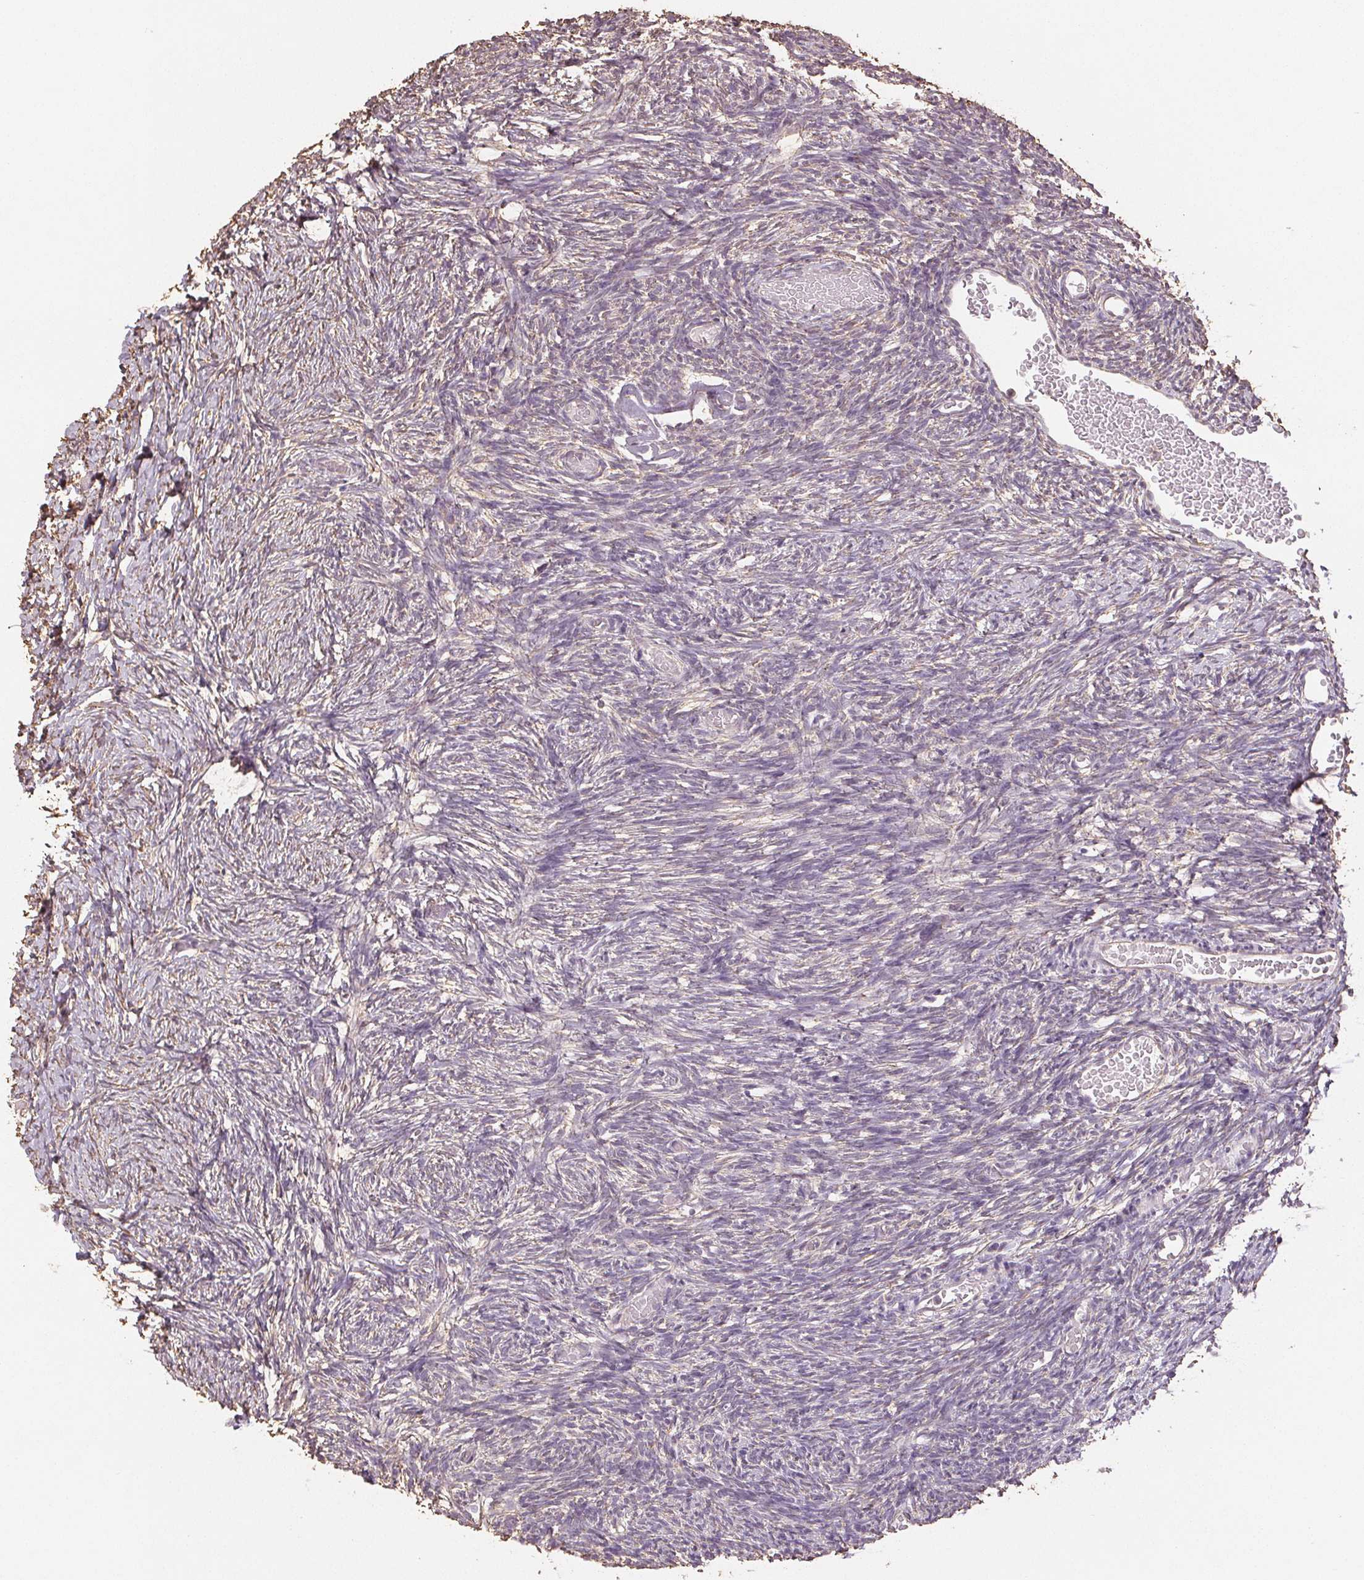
{"staining": {"intensity": "negative", "quantity": "none", "location": "none"}, "tissue": "ovary", "cell_type": "Follicle cells", "image_type": "normal", "snomed": [{"axis": "morphology", "description": "Normal tissue, NOS"}, {"axis": "topography", "description": "Ovary"}], "caption": "Immunohistochemical staining of unremarkable ovary exhibits no significant expression in follicle cells. (DAB immunohistochemistry with hematoxylin counter stain).", "gene": "COL7A1", "patient": {"sex": "female", "age": 39}}